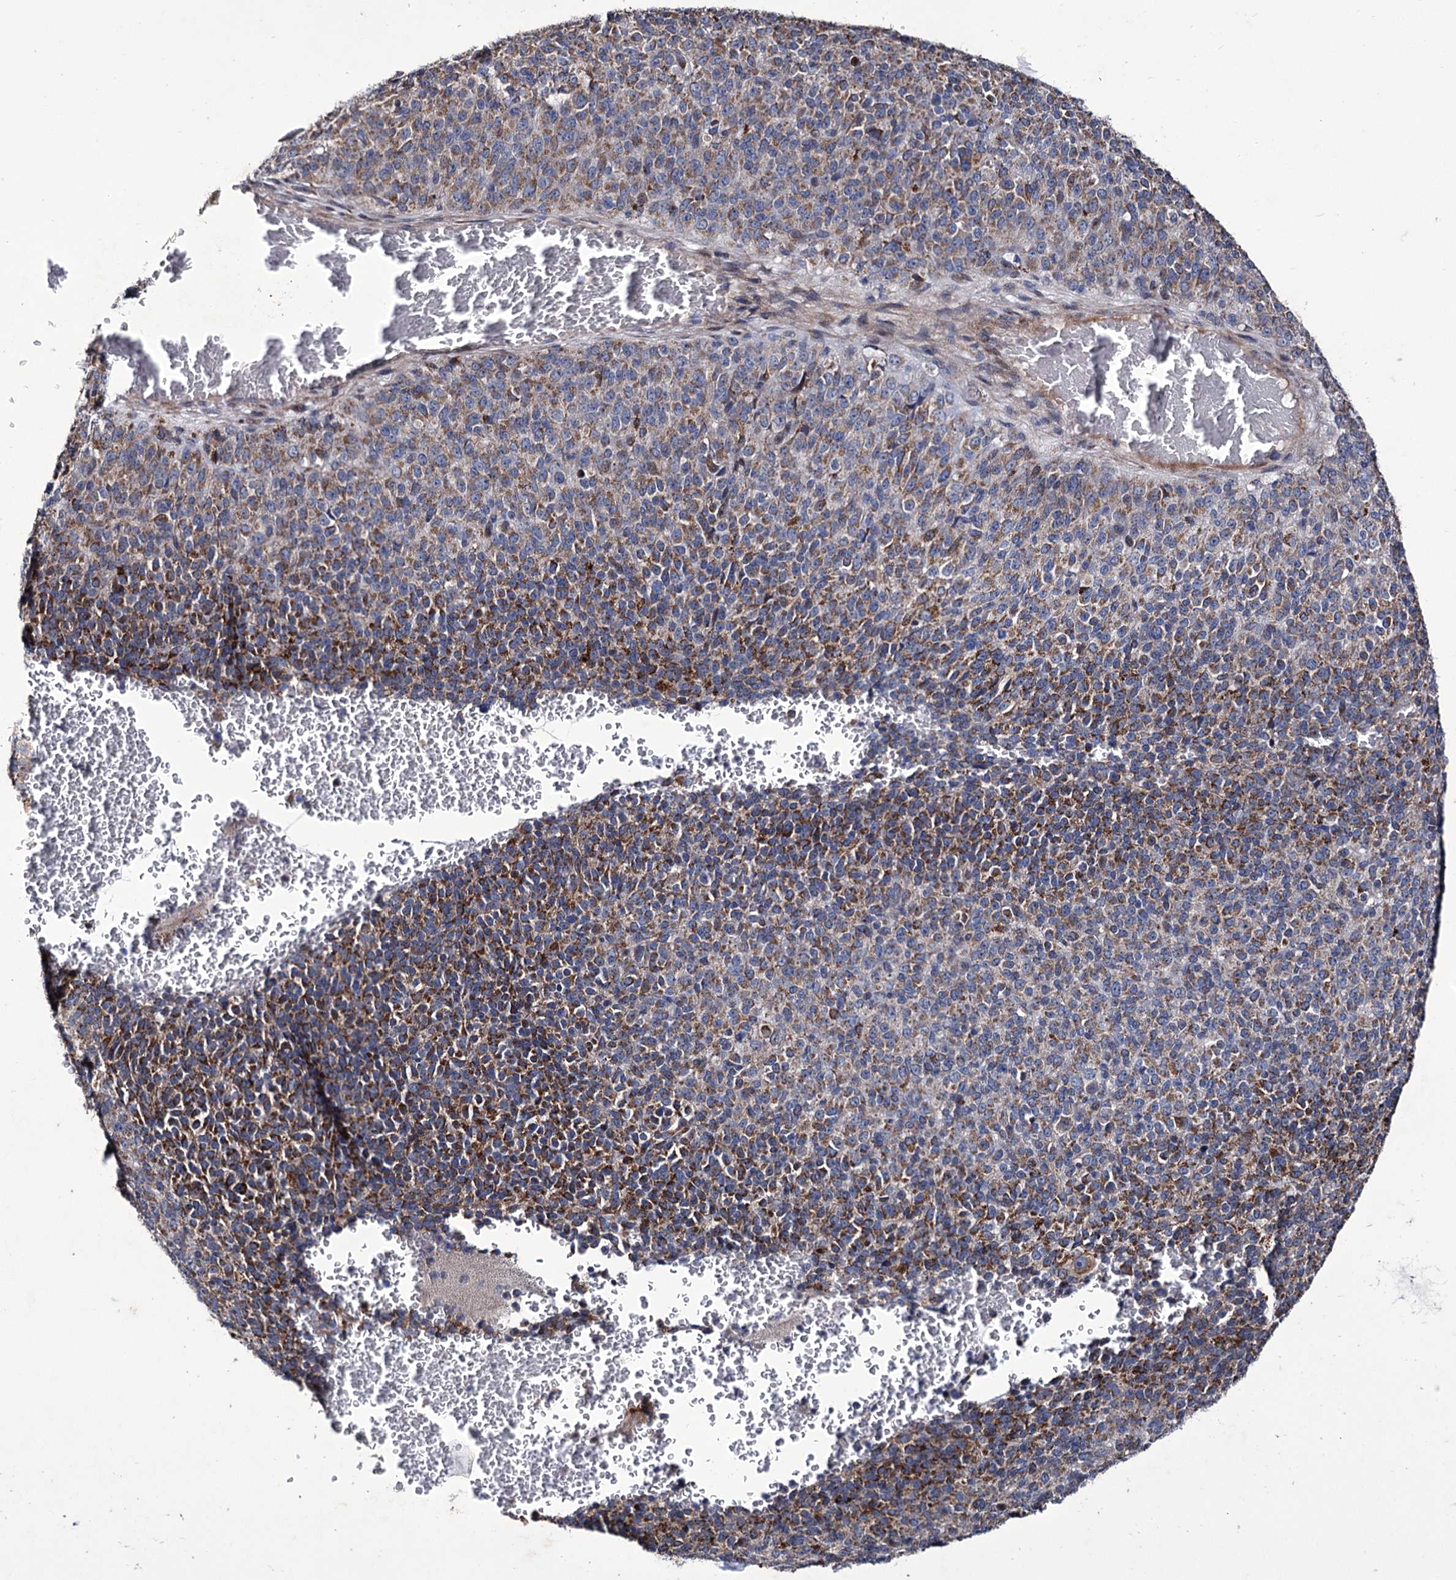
{"staining": {"intensity": "moderate", "quantity": "25%-75%", "location": "cytoplasmic/membranous"}, "tissue": "melanoma", "cell_type": "Tumor cells", "image_type": "cancer", "snomed": [{"axis": "morphology", "description": "Malignant melanoma, Metastatic site"}, {"axis": "topography", "description": "Brain"}], "caption": "Protein staining of melanoma tissue reveals moderate cytoplasmic/membranous expression in about 25%-75% of tumor cells.", "gene": "TUBGCP5", "patient": {"sex": "female", "age": 56}}